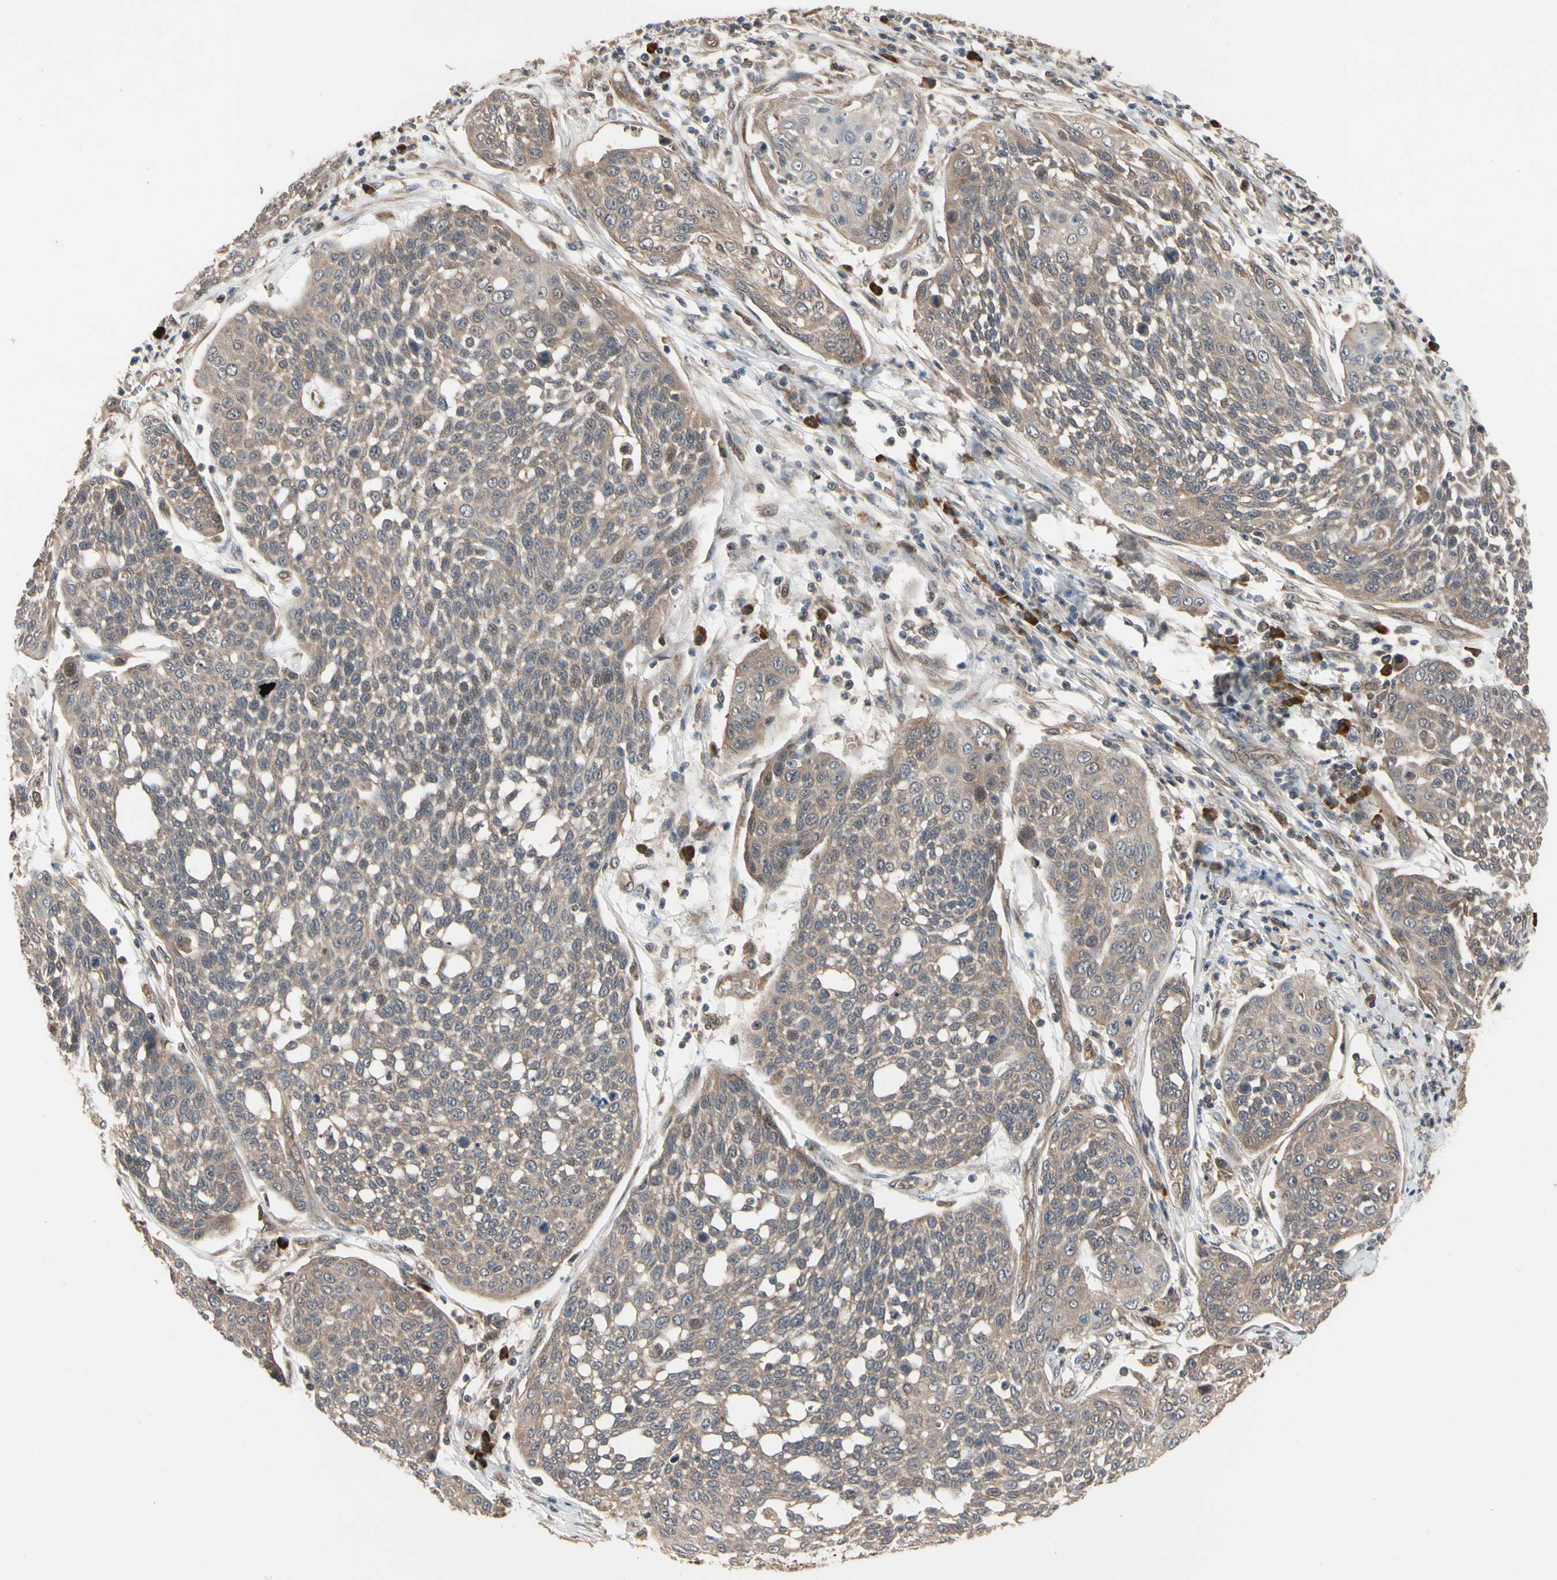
{"staining": {"intensity": "weak", "quantity": ">75%", "location": "cytoplasmic/membranous"}, "tissue": "cervical cancer", "cell_type": "Tumor cells", "image_type": "cancer", "snomed": [{"axis": "morphology", "description": "Squamous cell carcinoma, NOS"}, {"axis": "topography", "description": "Cervix"}], "caption": "A high-resolution image shows IHC staining of cervical cancer, which reveals weak cytoplasmic/membranous staining in about >75% of tumor cells. (Stains: DAB (3,3'-diaminobenzidine) in brown, nuclei in blue, Microscopy: brightfield microscopy at high magnification).", "gene": "CYTIP", "patient": {"sex": "female", "age": 34}}